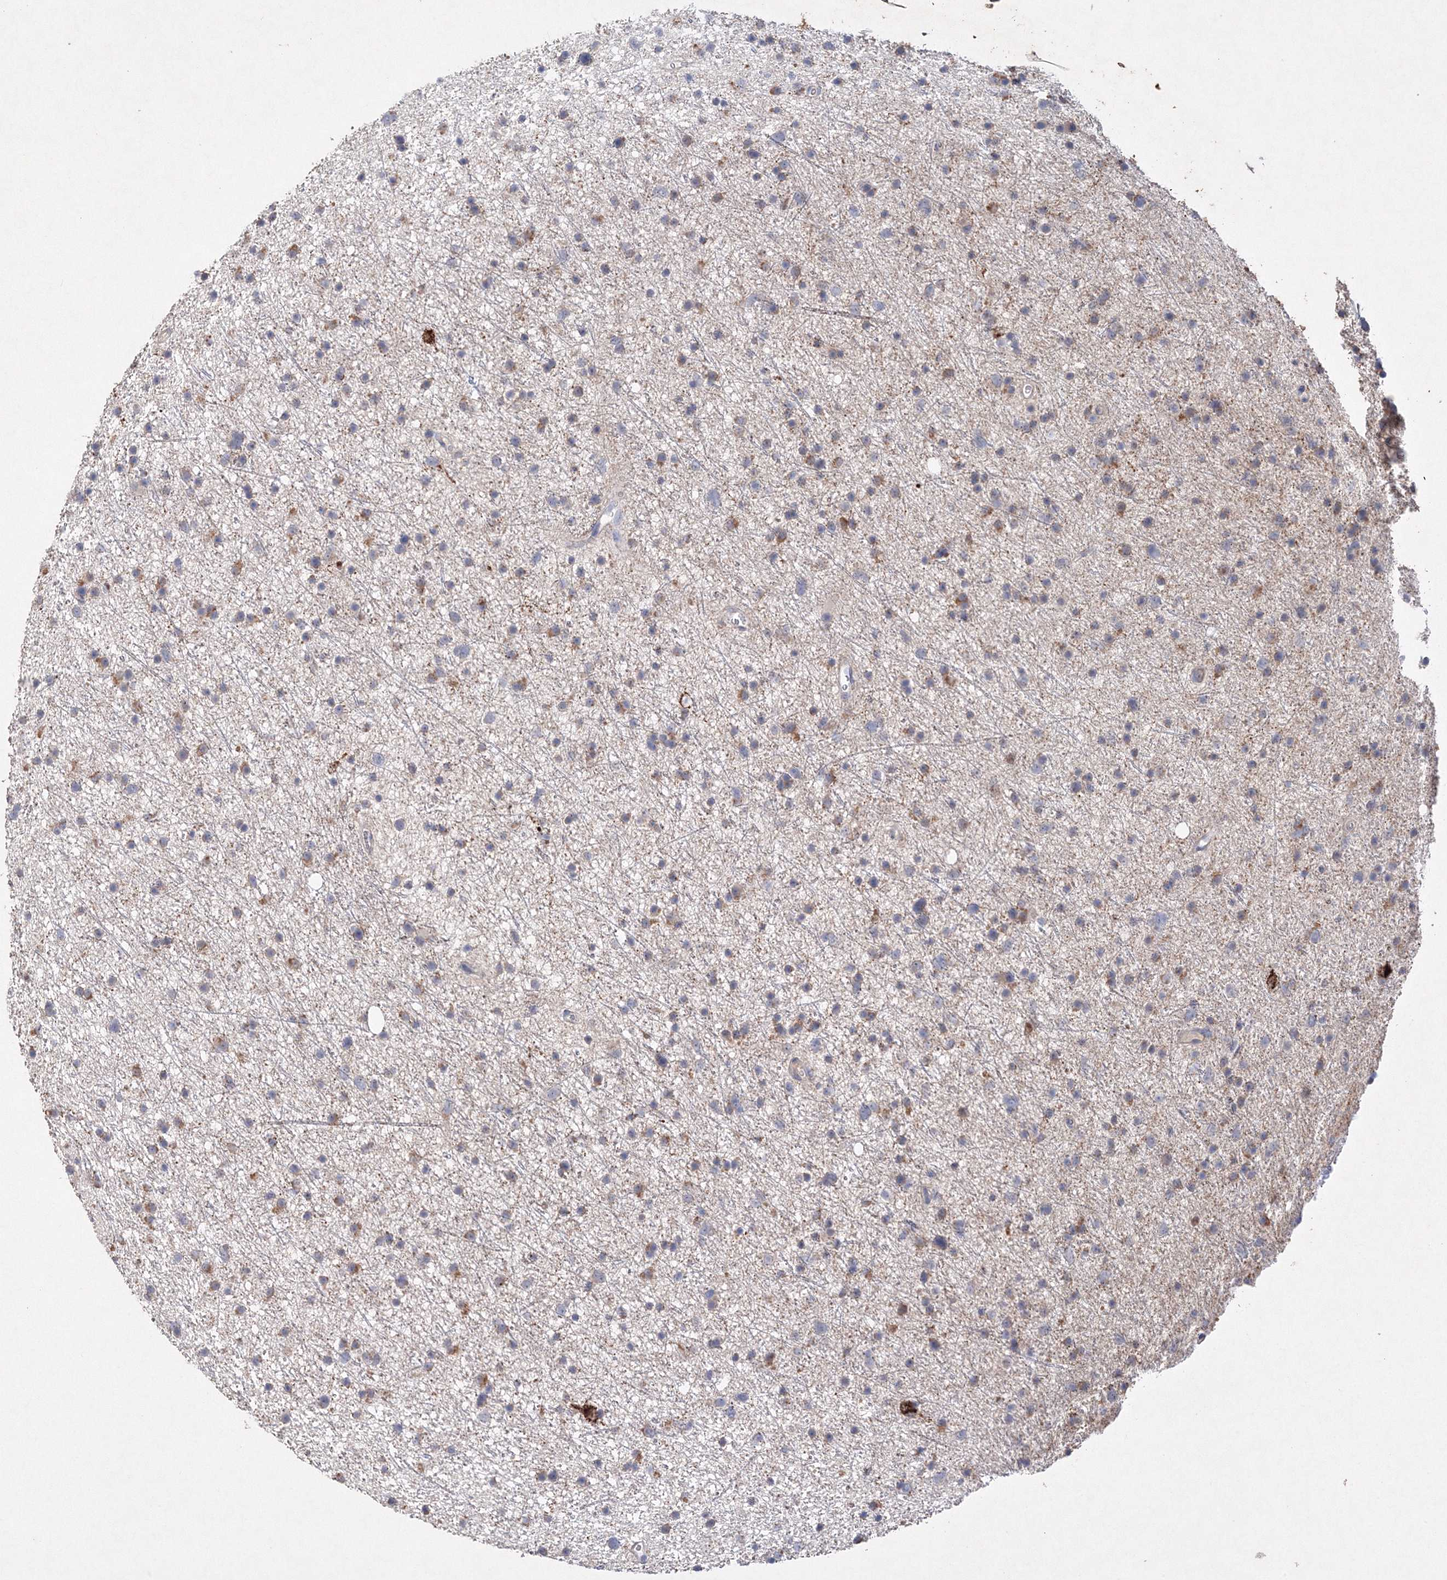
{"staining": {"intensity": "moderate", "quantity": "<25%", "location": "cytoplasmic/membranous"}, "tissue": "glioma", "cell_type": "Tumor cells", "image_type": "cancer", "snomed": [{"axis": "morphology", "description": "Glioma, malignant, Low grade"}, {"axis": "topography", "description": "Cerebral cortex"}], "caption": "Moderate cytoplasmic/membranous staining for a protein is present in about <25% of tumor cells of glioma using immunohistochemistry (IHC).", "gene": "GLS", "patient": {"sex": "female", "age": 39}}